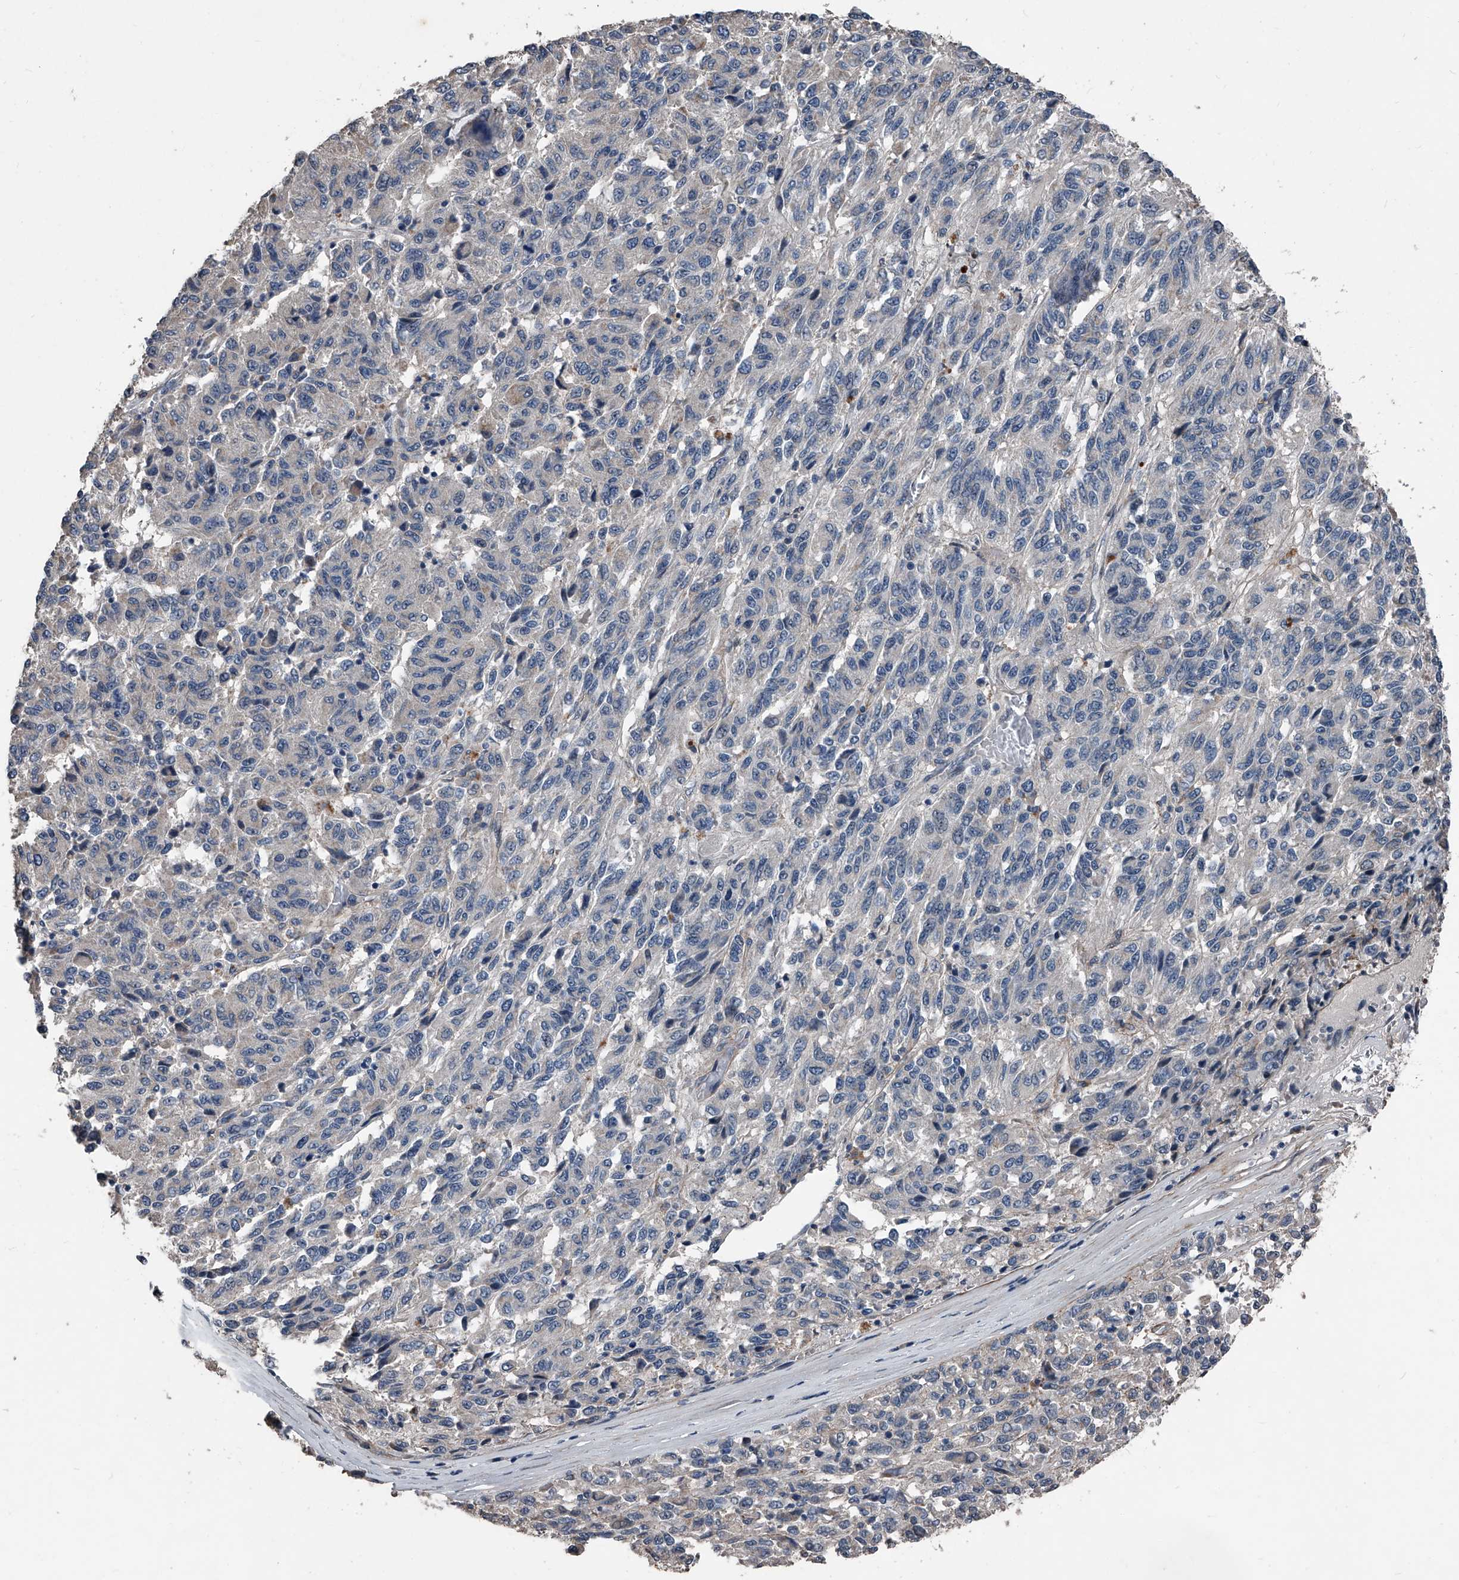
{"staining": {"intensity": "negative", "quantity": "none", "location": "none"}, "tissue": "melanoma", "cell_type": "Tumor cells", "image_type": "cancer", "snomed": [{"axis": "morphology", "description": "Malignant melanoma, Metastatic site"}, {"axis": "topography", "description": "Lung"}], "caption": "A photomicrograph of melanoma stained for a protein shows no brown staining in tumor cells.", "gene": "PHACTR1", "patient": {"sex": "male", "age": 64}}